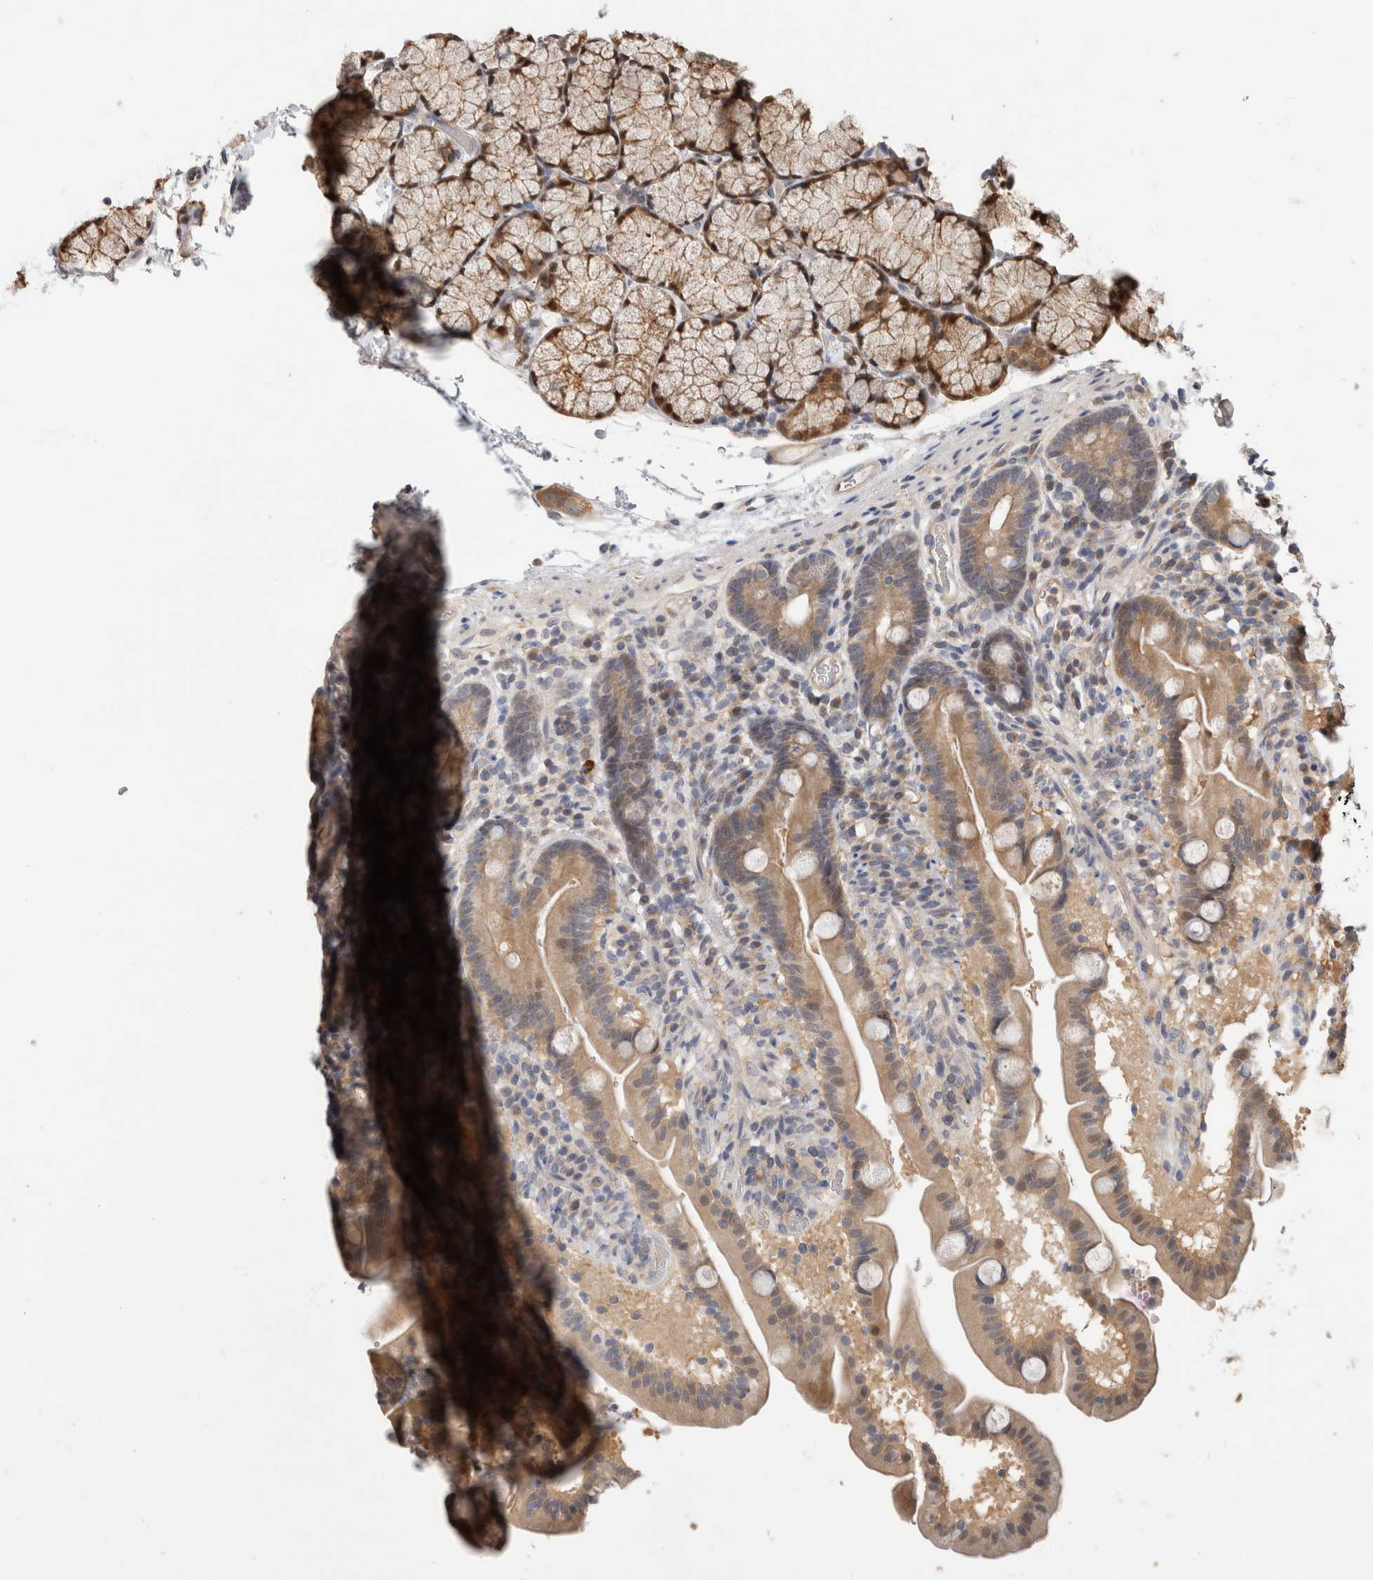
{"staining": {"intensity": "moderate", "quantity": "25%-75%", "location": "cytoplasmic/membranous"}, "tissue": "duodenum", "cell_type": "Glandular cells", "image_type": "normal", "snomed": [{"axis": "morphology", "description": "Normal tissue, NOS"}, {"axis": "topography", "description": "Duodenum"}], "caption": "Glandular cells exhibit moderate cytoplasmic/membranous positivity in approximately 25%-75% of cells in unremarkable duodenum.", "gene": "PGM1", "patient": {"sex": "male", "age": 54}}